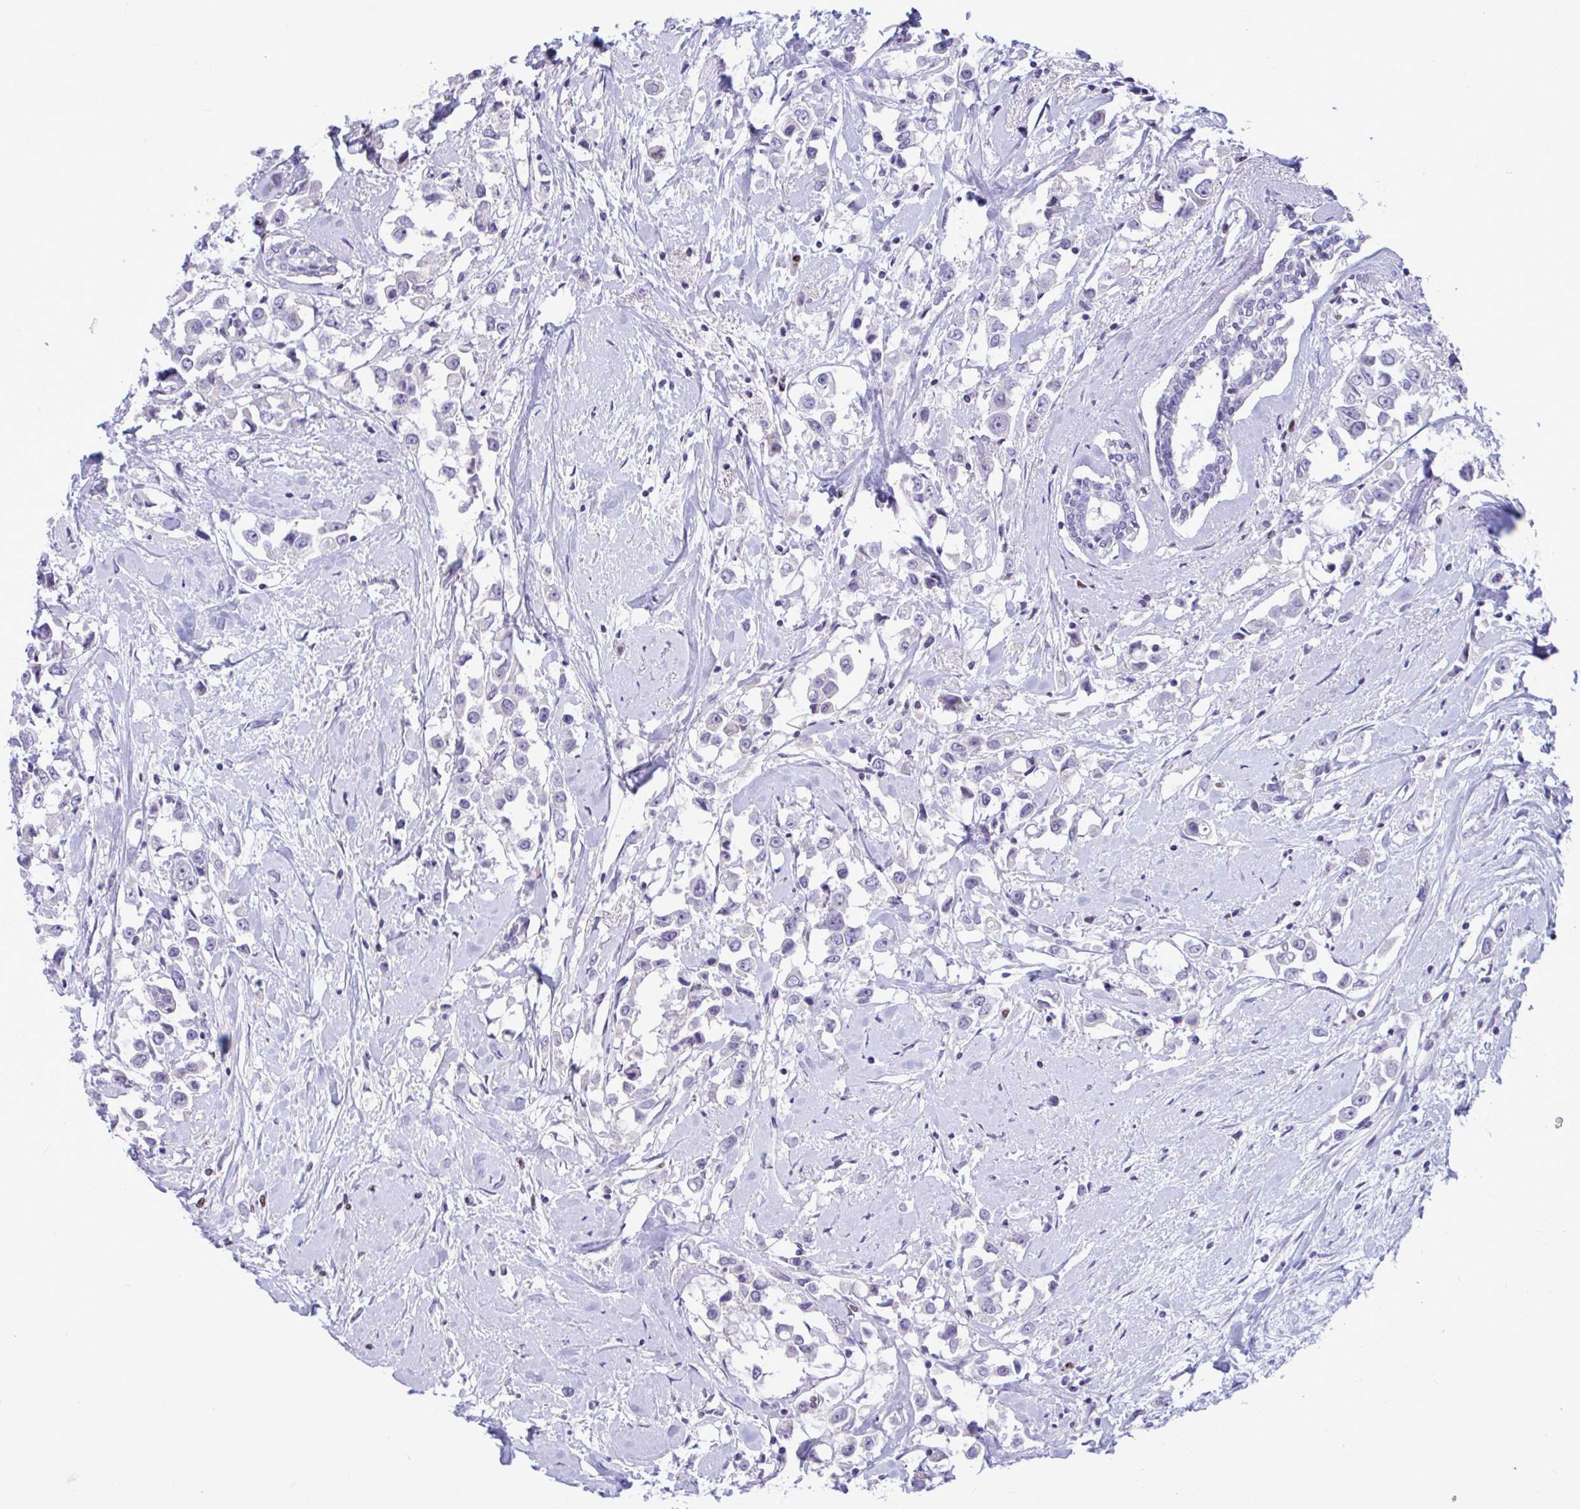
{"staining": {"intensity": "negative", "quantity": "none", "location": "none"}, "tissue": "breast cancer", "cell_type": "Tumor cells", "image_type": "cancer", "snomed": [{"axis": "morphology", "description": "Duct carcinoma"}, {"axis": "topography", "description": "Breast"}], "caption": "Human breast invasive ductal carcinoma stained for a protein using IHC shows no expression in tumor cells.", "gene": "SLC25A51", "patient": {"sex": "female", "age": 61}}